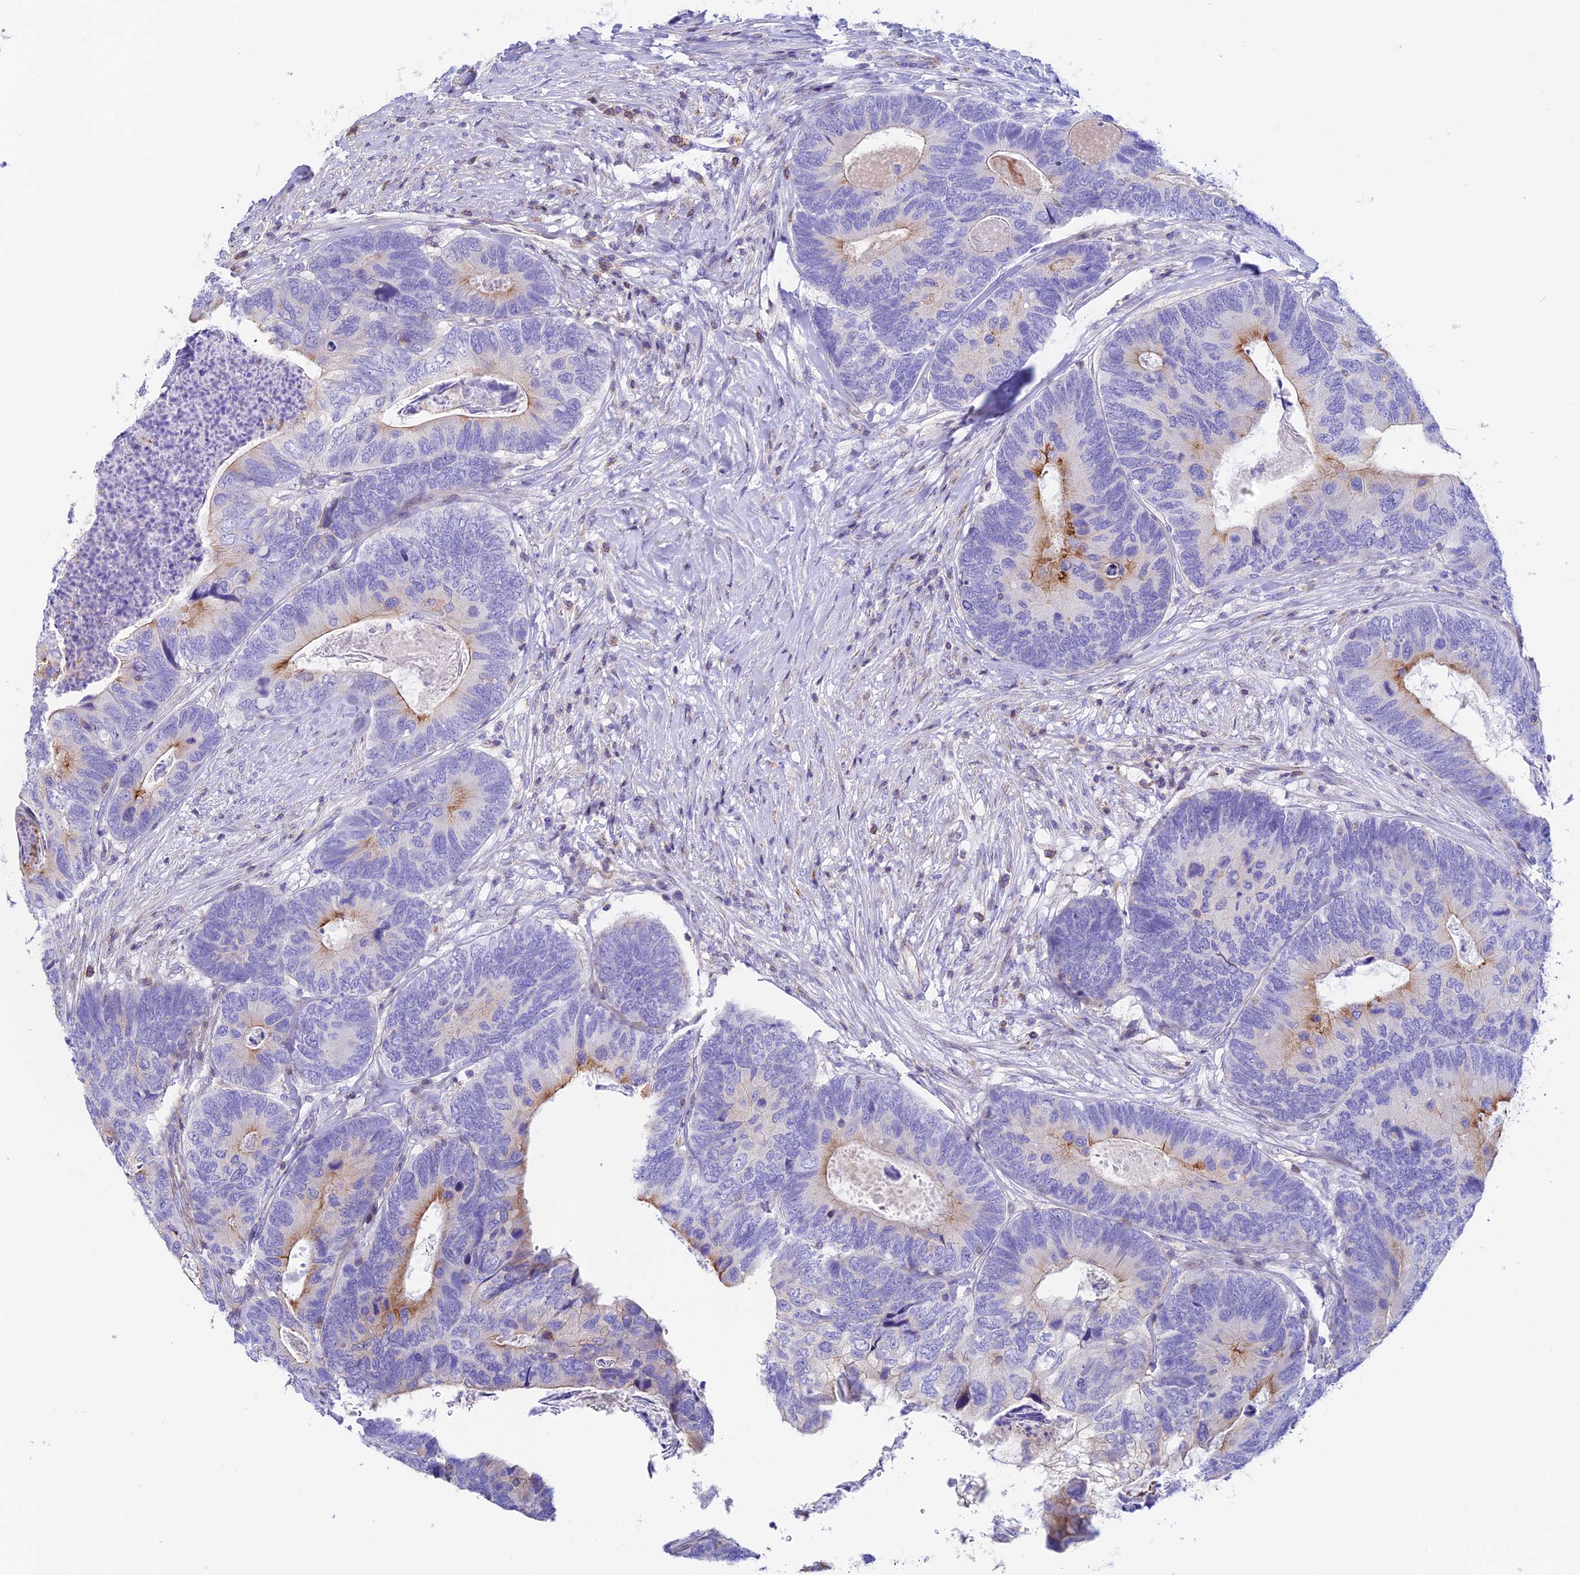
{"staining": {"intensity": "moderate", "quantity": "<25%", "location": "cytoplasmic/membranous"}, "tissue": "colorectal cancer", "cell_type": "Tumor cells", "image_type": "cancer", "snomed": [{"axis": "morphology", "description": "Adenocarcinoma, NOS"}, {"axis": "topography", "description": "Colon"}], "caption": "Immunohistochemistry (IHC) photomicrograph of human colorectal cancer stained for a protein (brown), which exhibits low levels of moderate cytoplasmic/membranous positivity in about <25% of tumor cells.", "gene": "PRIM1", "patient": {"sex": "female", "age": 67}}